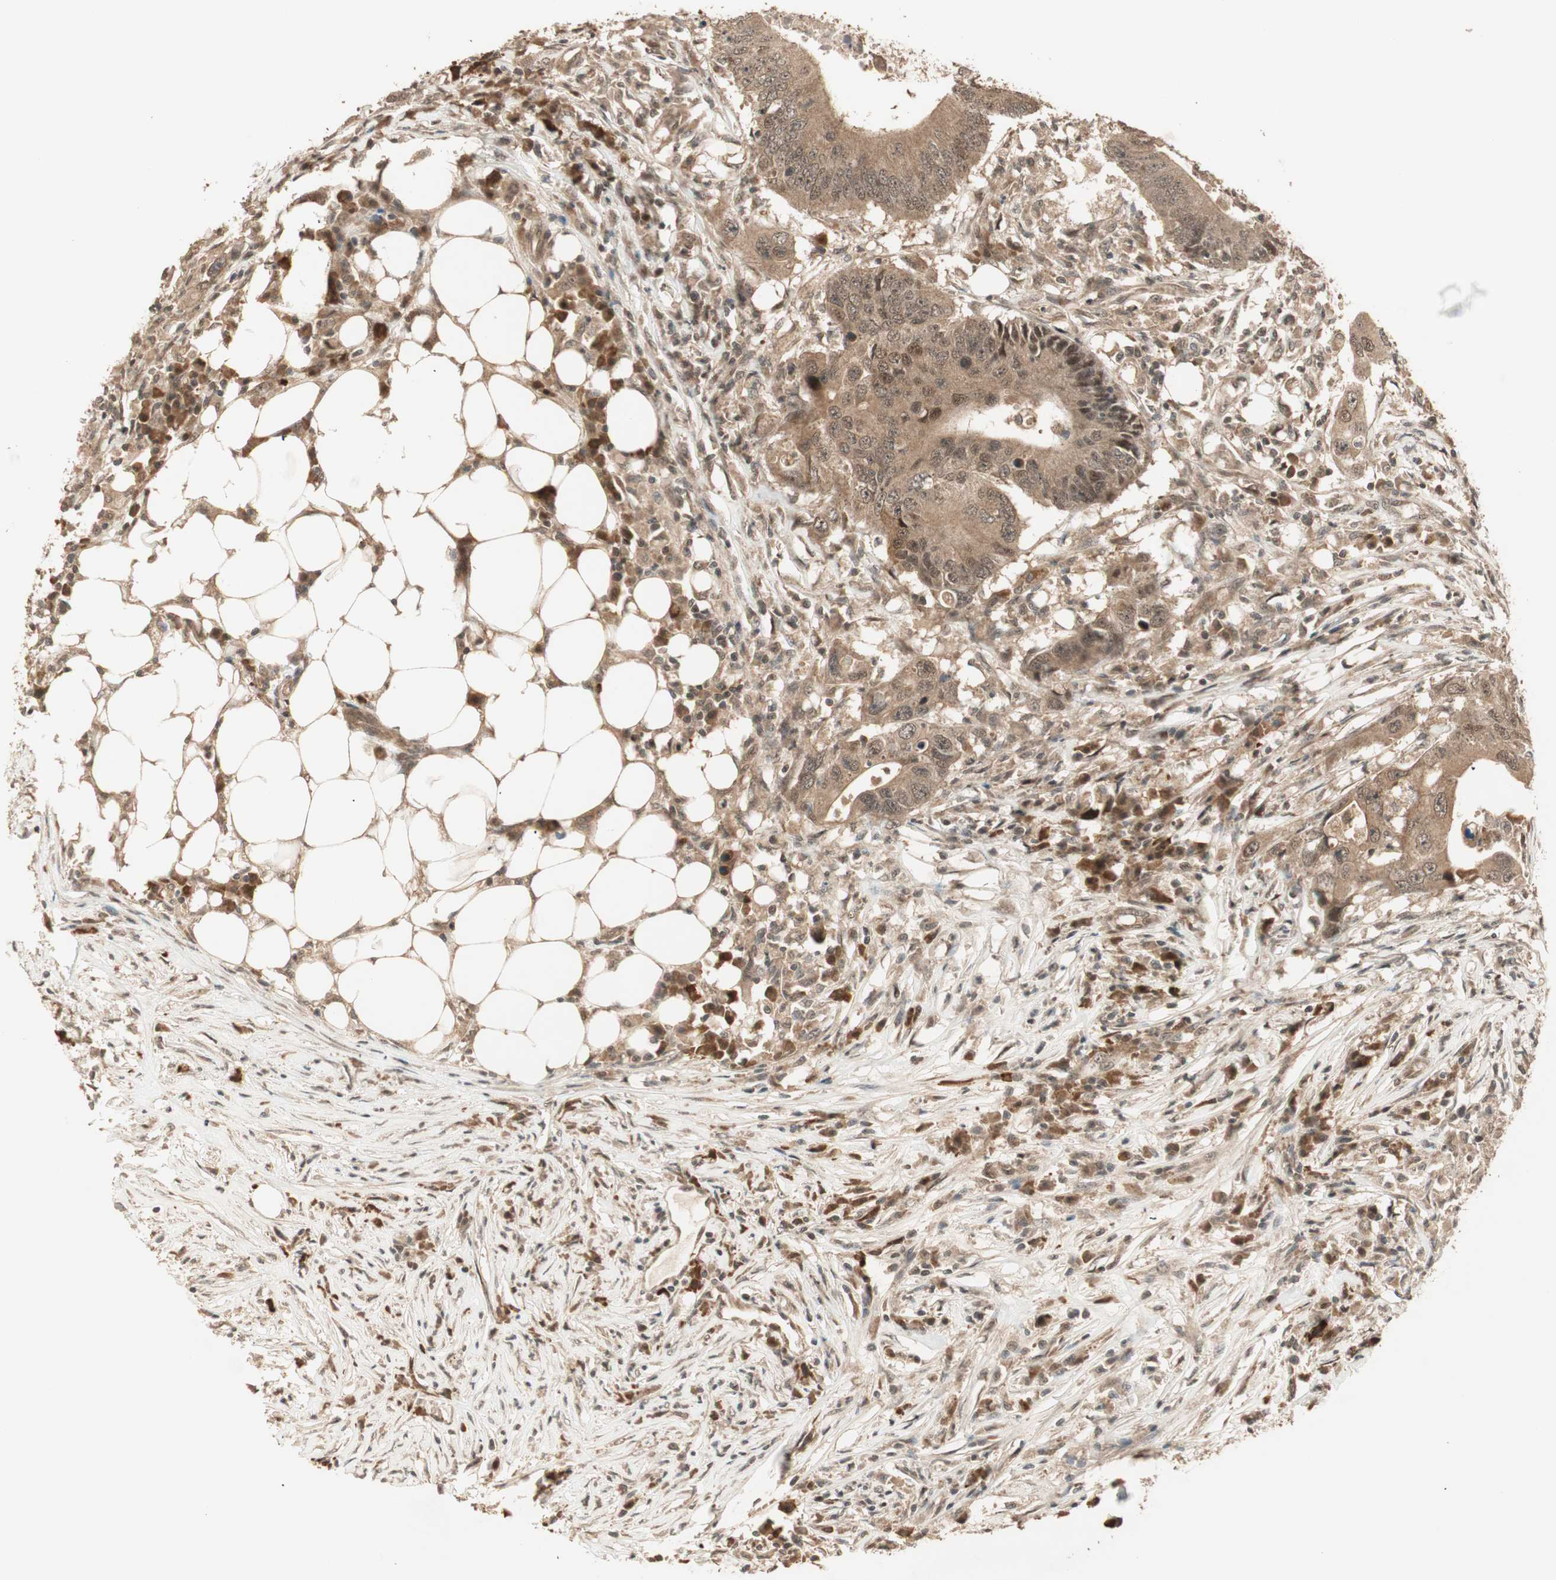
{"staining": {"intensity": "moderate", "quantity": ">75%", "location": "cytoplasmic/membranous,nuclear"}, "tissue": "colorectal cancer", "cell_type": "Tumor cells", "image_type": "cancer", "snomed": [{"axis": "morphology", "description": "Adenocarcinoma, NOS"}, {"axis": "topography", "description": "Colon"}], "caption": "IHC (DAB) staining of human colorectal cancer reveals moderate cytoplasmic/membranous and nuclear protein staining in about >75% of tumor cells.", "gene": "ZSCAN31", "patient": {"sex": "male", "age": 71}}